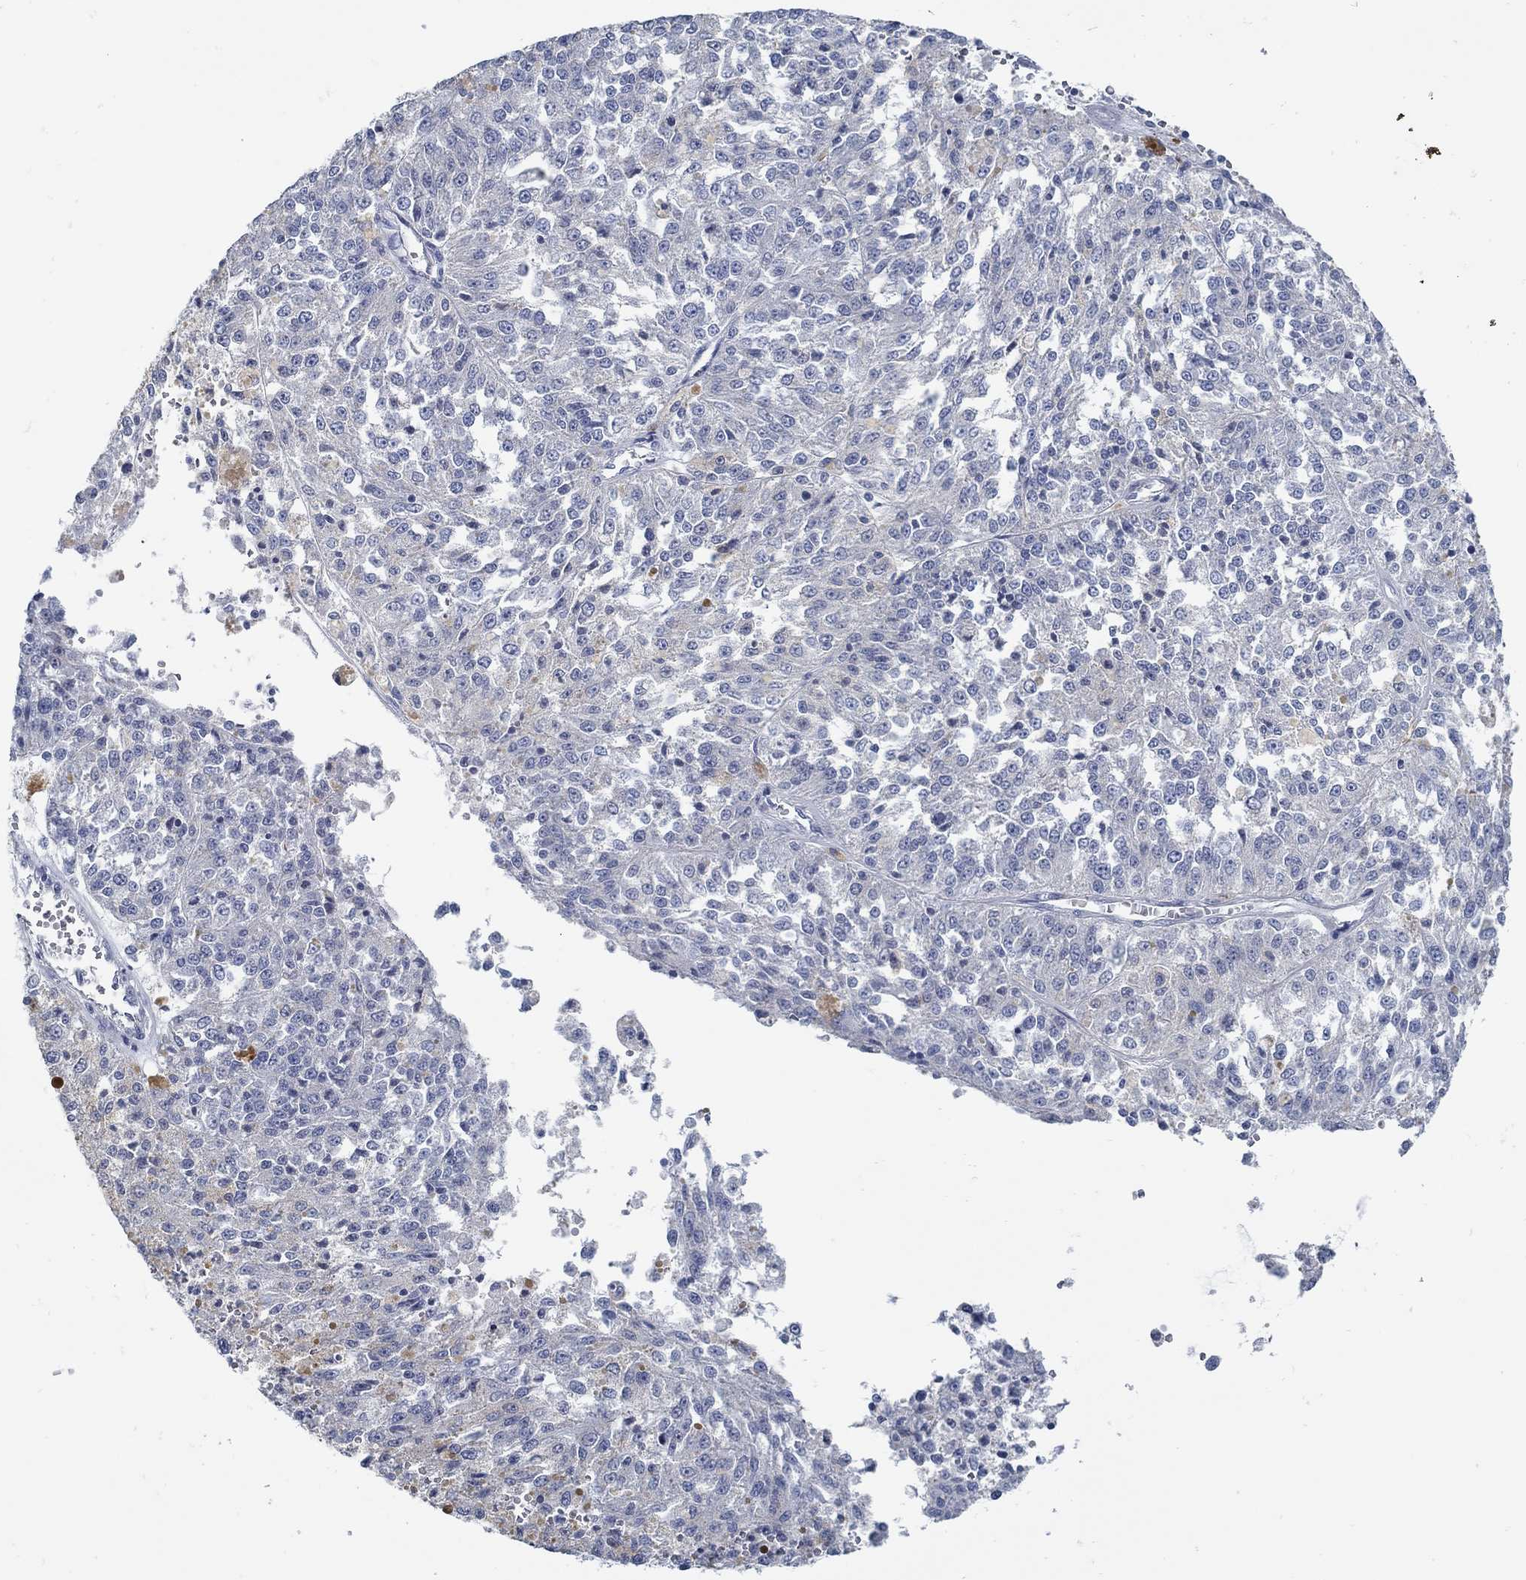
{"staining": {"intensity": "negative", "quantity": "none", "location": "none"}, "tissue": "melanoma", "cell_type": "Tumor cells", "image_type": "cancer", "snomed": [{"axis": "morphology", "description": "Malignant melanoma, Metastatic site"}, {"axis": "topography", "description": "Lymph node"}], "caption": "DAB (3,3'-diaminobenzidine) immunohistochemical staining of human malignant melanoma (metastatic site) exhibits no significant staining in tumor cells.", "gene": "ZFAND4", "patient": {"sex": "female", "age": 64}}